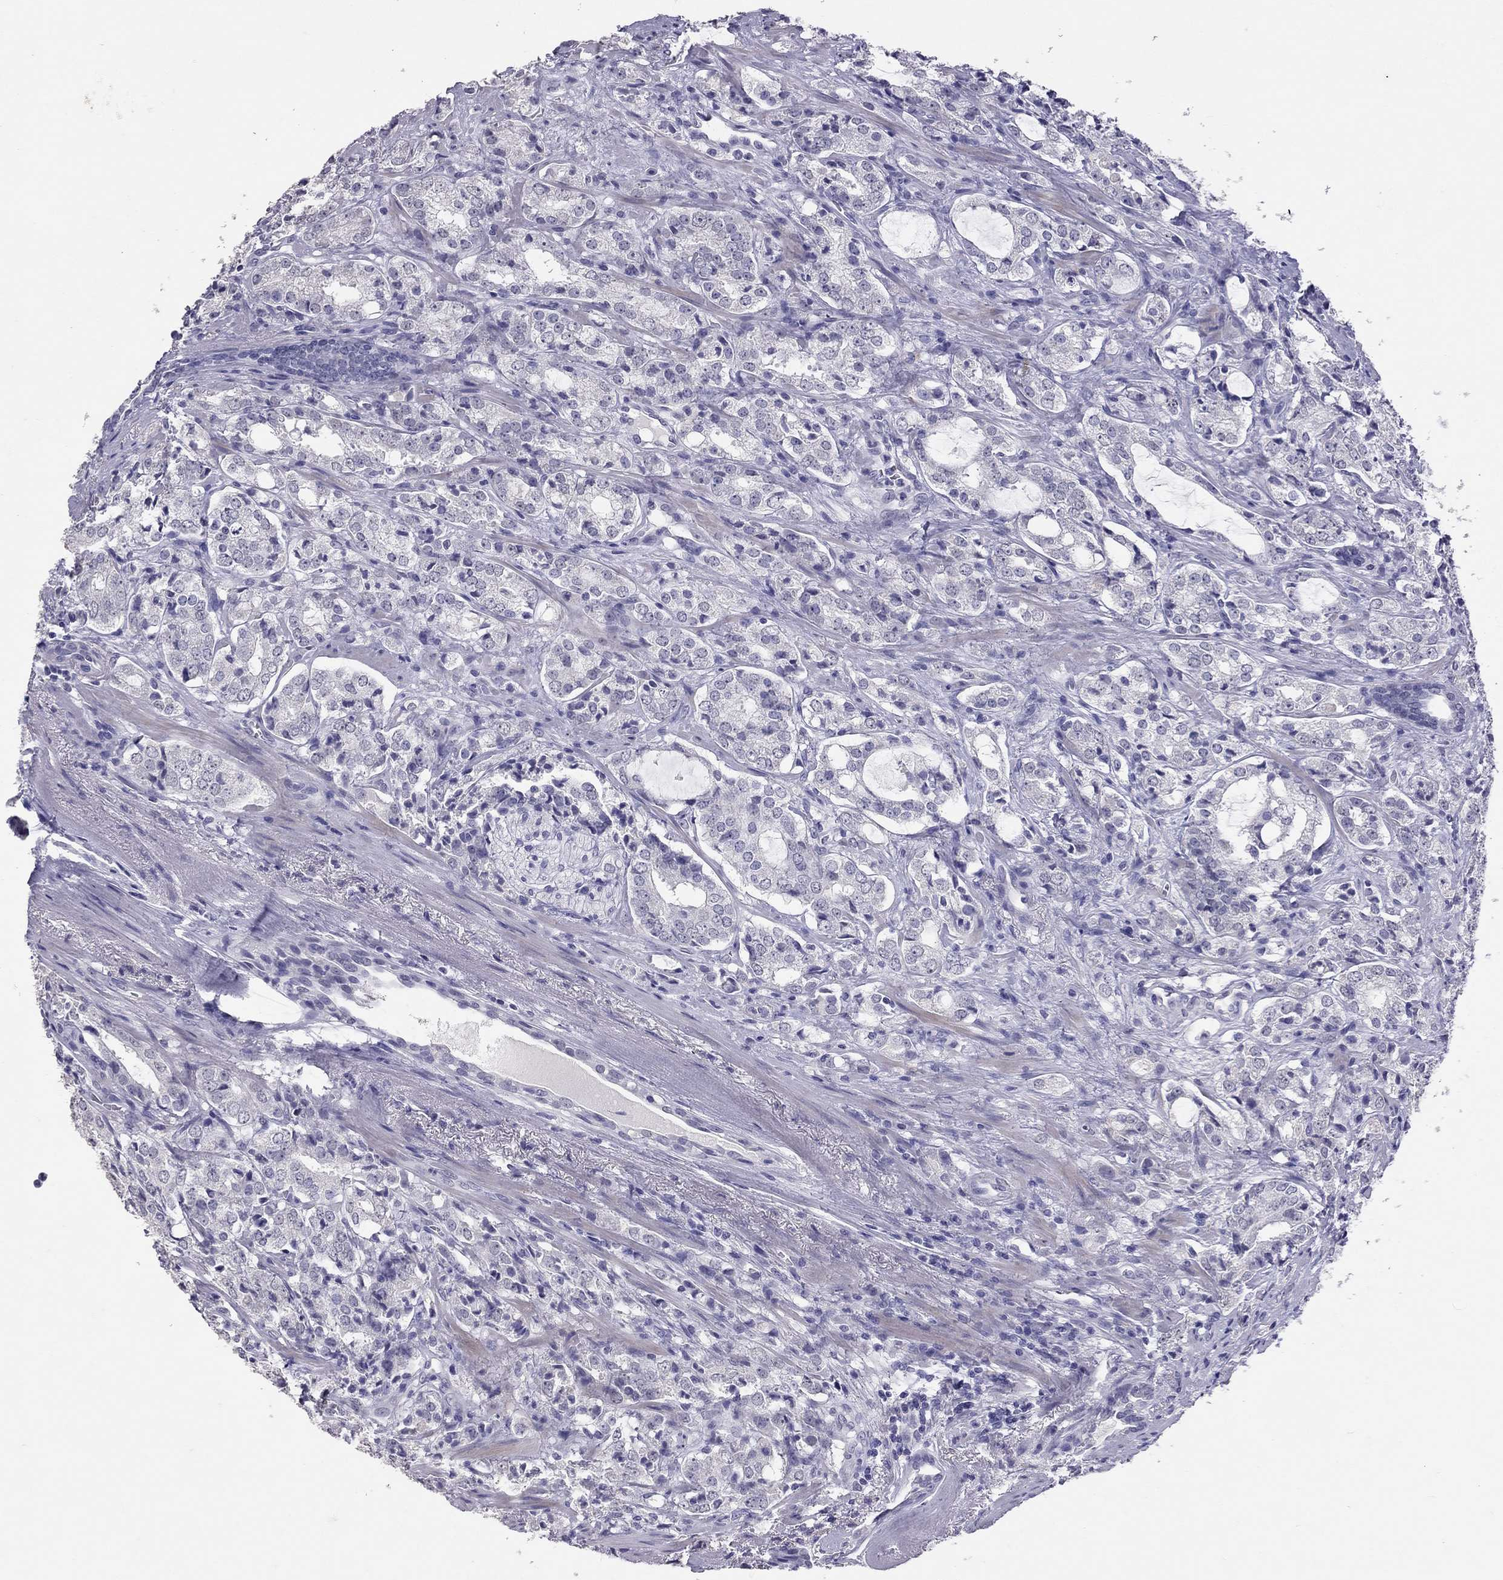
{"staining": {"intensity": "negative", "quantity": "none", "location": "none"}, "tissue": "prostate cancer", "cell_type": "Tumor cells", "image_type": "cancer", "snomed": [{"axis": "morphology", "description": "Adenocarcinoma, NOS"}, {"axis": "topography", "description": "Prostate"}], "caption": "Immunohistochemistry image of human prostate cancer (adenocarcinoma) stained for a protein (brown), which shows no staining in tumor cells. (DAB IHC, high magnification).", "gene": "PSMB11", "patient": {"sex": "male", "age": 66}}